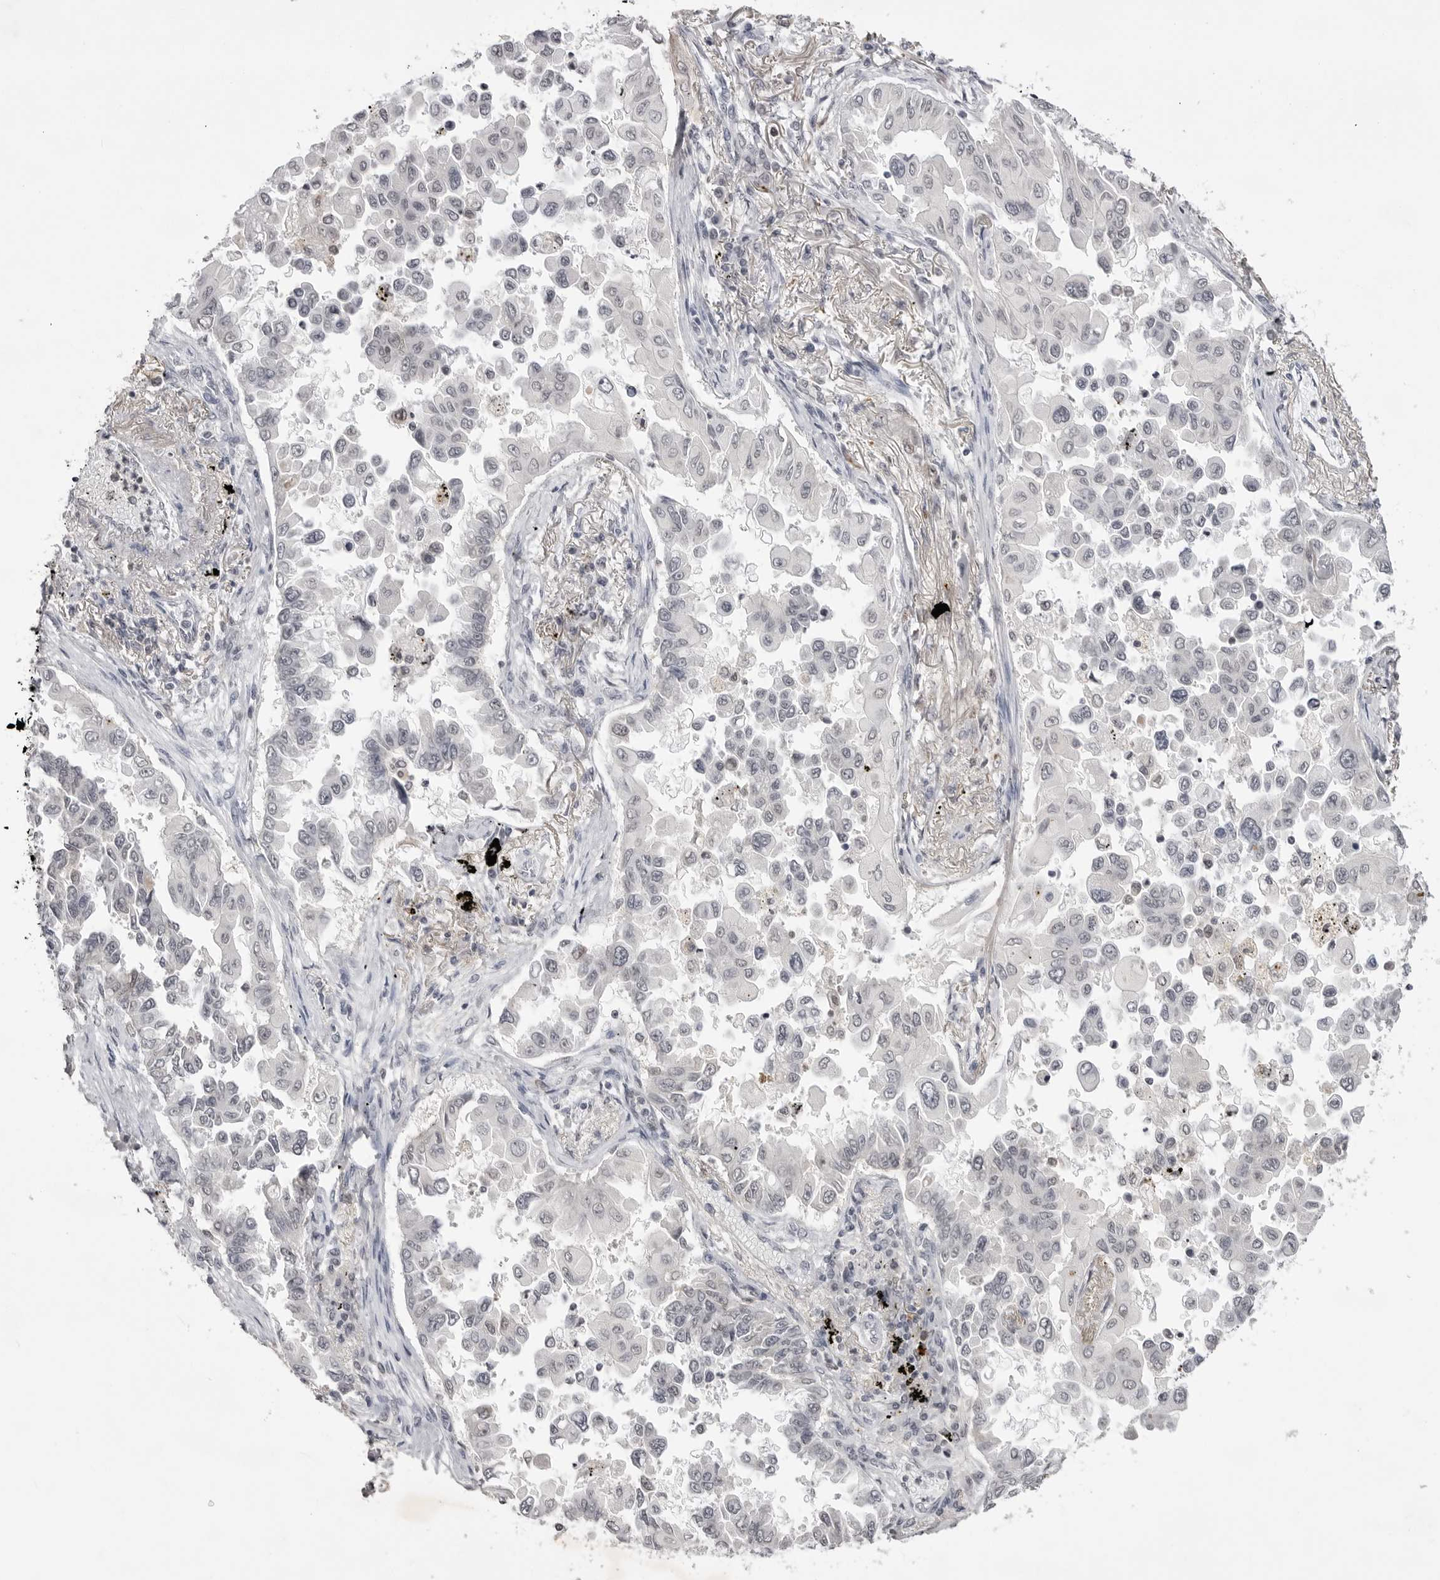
{"staining": {"intensity": "negative", "quantity": "none", "location": "none"}, "tissue": "lung cancer", "cell_type": "Tumor cells", "image_type": "cancer", "snomed": [{"axis": "morphology", "description": "Adenocarcinoma, NOS"}, {"axis": "topography", "description": "Lung"}], "caption": "DAB (3,3'-diaminobenzidine) immunohistochemical staining of human lung cancer reveals no significant staining in tumor cells.", "gene": "RRM1", "patient": {"sex": "female", "age": 67}}